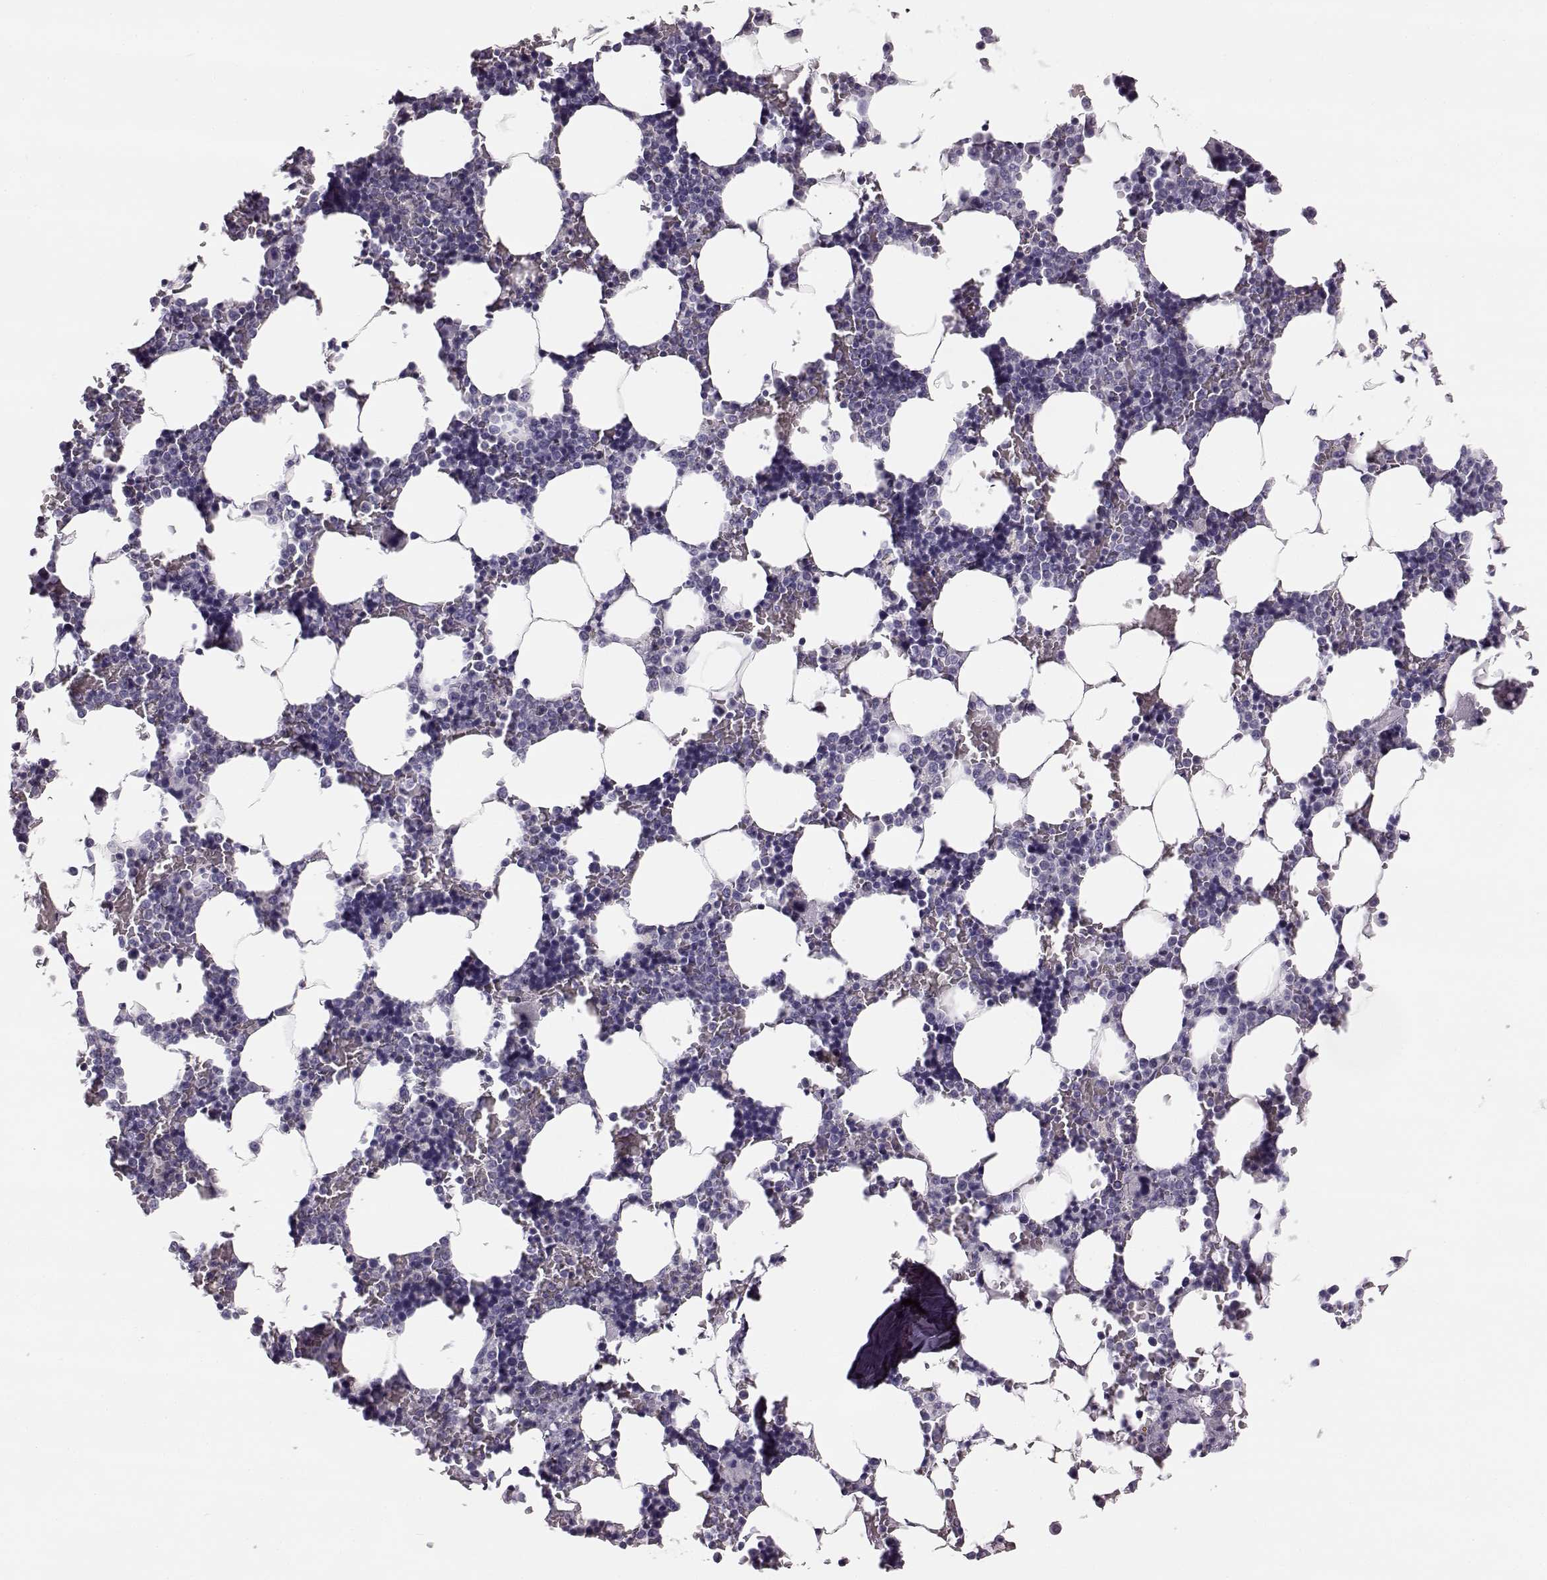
{"staining": {"intensity": "negative", "quantity": "none", "location": "none"}, "tissue": "bone marrow", "cell_type": "Hematopoietic cells", "image_type": "normal", "snomed": [{"axis": "morphology", "description": "Normal tissue, NOS"}, {"axis": "topography", "description": "Bone marrow"}], "caption": "Hematopoietic cells are negative for brown protein staining in unremarkable bone marrow. (DAB (3,3'-diaminobenzidine) IHC, high magnification).", "gene": "NPTXR", "patient": {"sex": "male", "age": 51}}